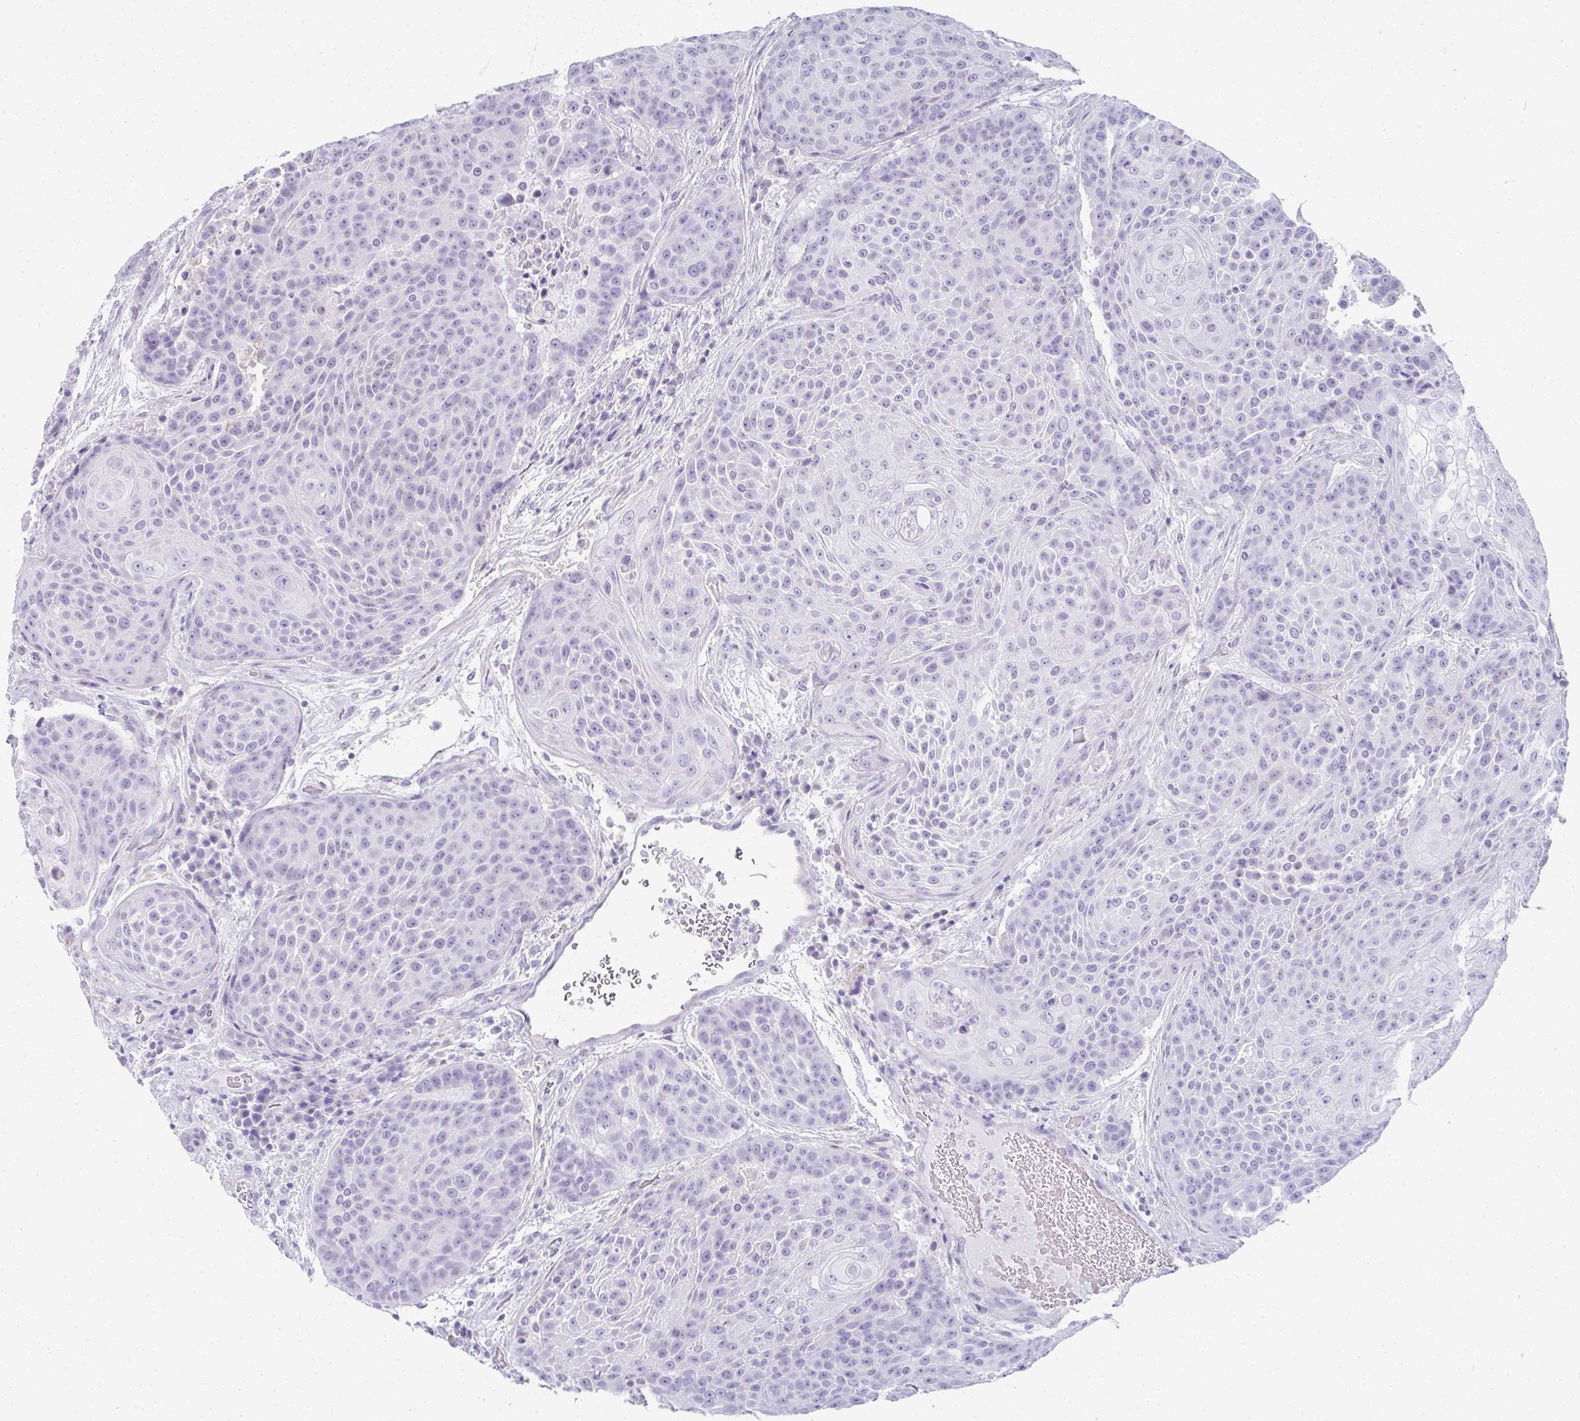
{"staining": {"intensity": "negative", "quantity": "none", "location": "none"}, "tissue": "urothelial cancer", "cell_type": "Tumor cells", "image_type": "cancer", "snomed": [{"axis": "morphology", "description": "Urothelial carcinoma, High grade"}, {"axis": "topography", "description": "Urinary bladder"}], "caption": "Immunohistochemical staining of human urothelial carcinoma (high-grade) exhibits no significant expression in tumor cells.", "gene": "RLF", "patient": {"sex": "female", "age": 63}}